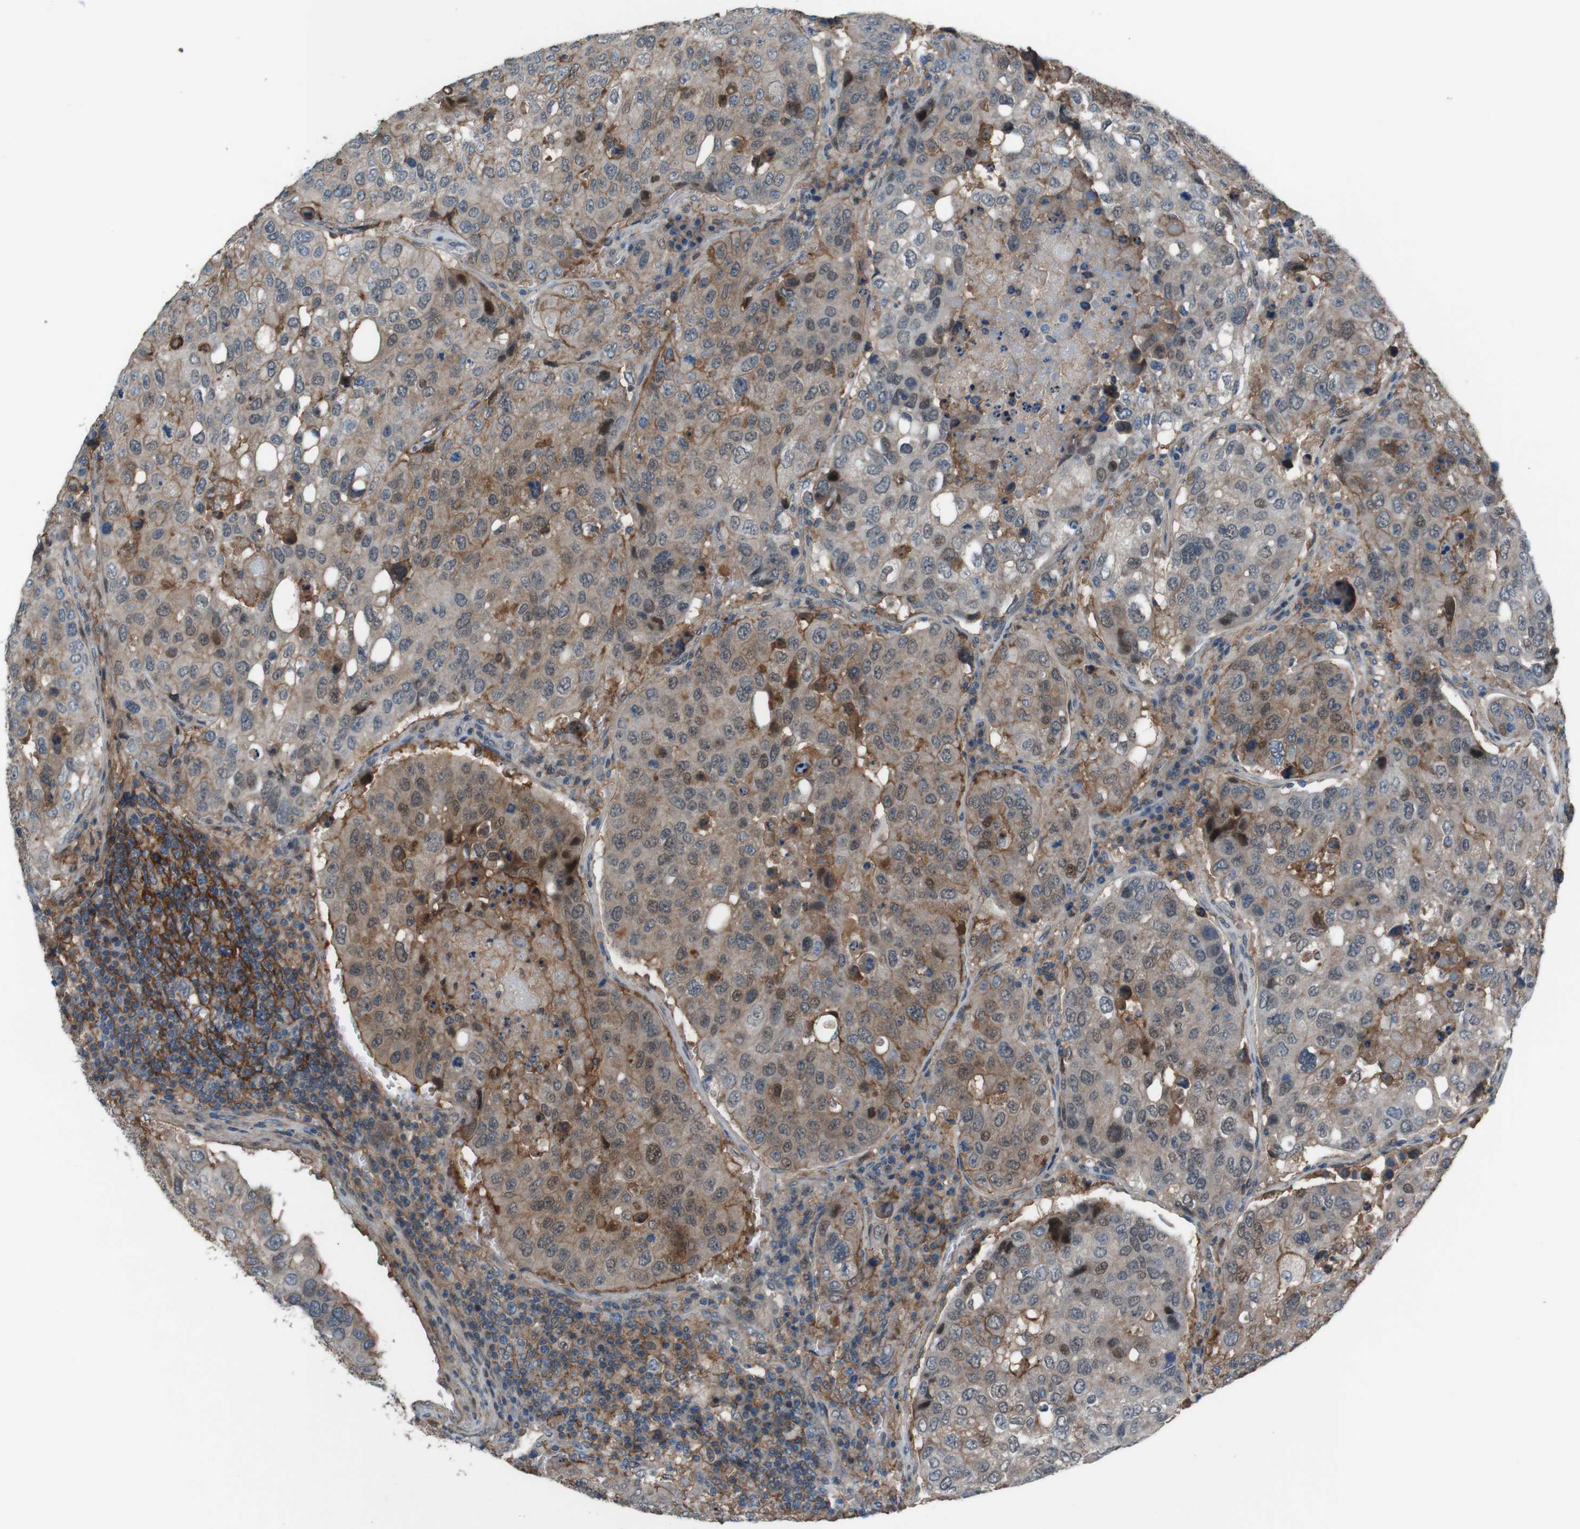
{"staining": {"intensity": "moderate", "quantity": "<25%", "location": "cytoplasmic/membranous"}, "tissue": "urothelial cancer", "cell_type": "Tumor cells", "image_type": "cancer", "snomed": [{"axis": "morphology", "description": "Urothelial carcinoma, High grade"}, {"axis": "topography", "description": "Lymph node"}, {"axis": "topography", "description": "Urinary bladder"}], "caption": "This image shows urothelial cancer stained with IHC to label a protein in brown. The cytoplasmic/membranous of tumor cells show moderate positivity for the protein. Nuclei are counter-stained blue.", "gene": "ATP2B1", "patient": {"sex": "male", "age": 51}}